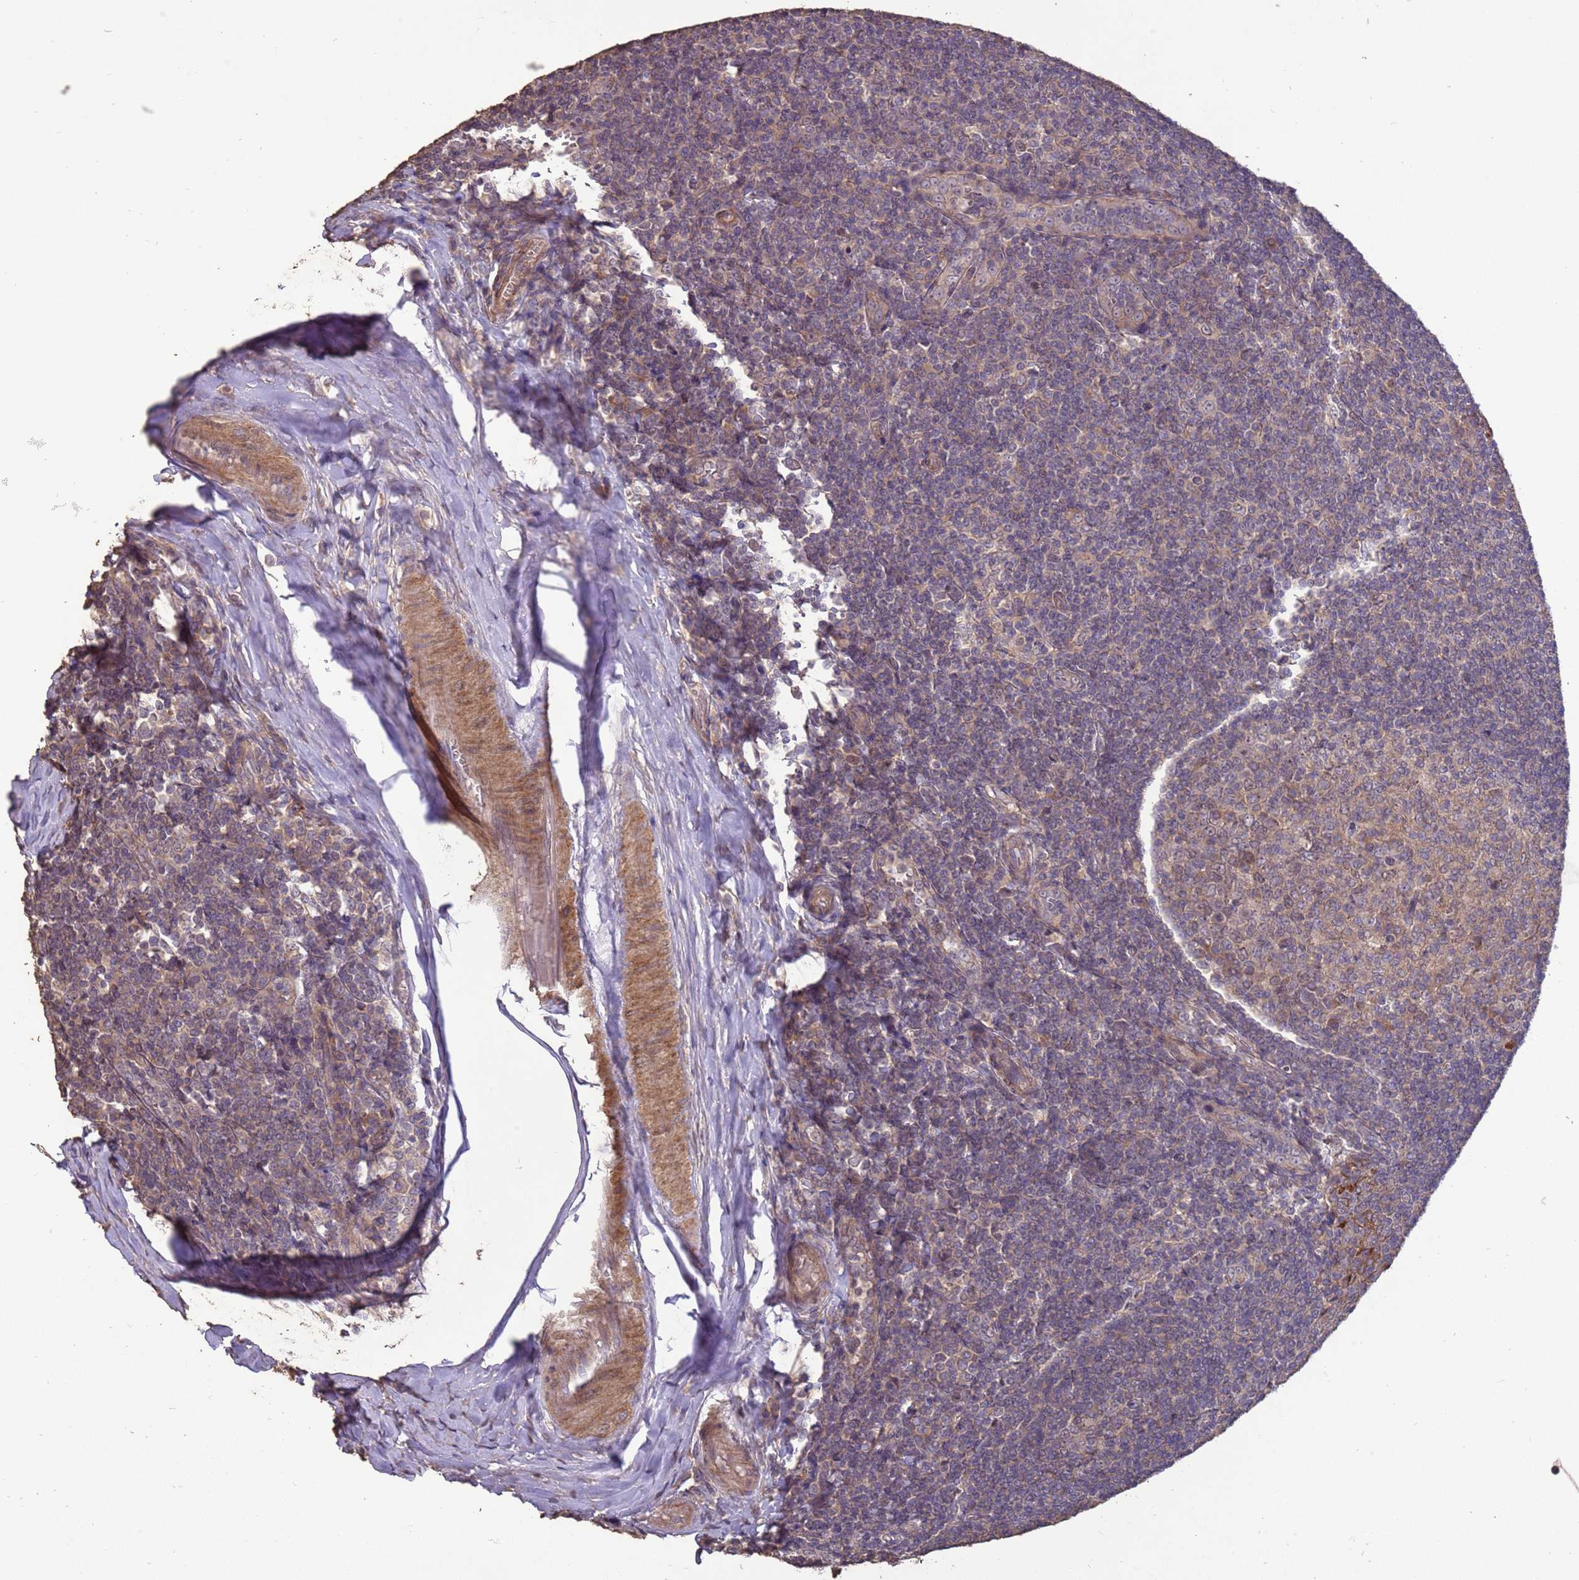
{"staining": {"intensity": "moderate", "quantity": "25%-75%", "location": "cytoplasmic/membranous"}, "tissue": "tonsil", "cell_type": "Germinal center cells", "image_type": "normal", "snomed": [{"axis": "morphology", "description": "Normal tissue, NOS"}, {"axis": "topography", "description": "Tonsil"}], "caption": "Unremarkable tonsil shows moderate cytoplasmic/membranous positivity in about 25%-75% of germinal center cells, visualized by immunohistochemistry. The staining was performed using DAB to visualize the protein expression in brown, while the nuclei were stained in blue with hematoxylin (Magnification: 20x).", "gene": "SLC9B2", "patient": {"sex": "male", "age": 27}}